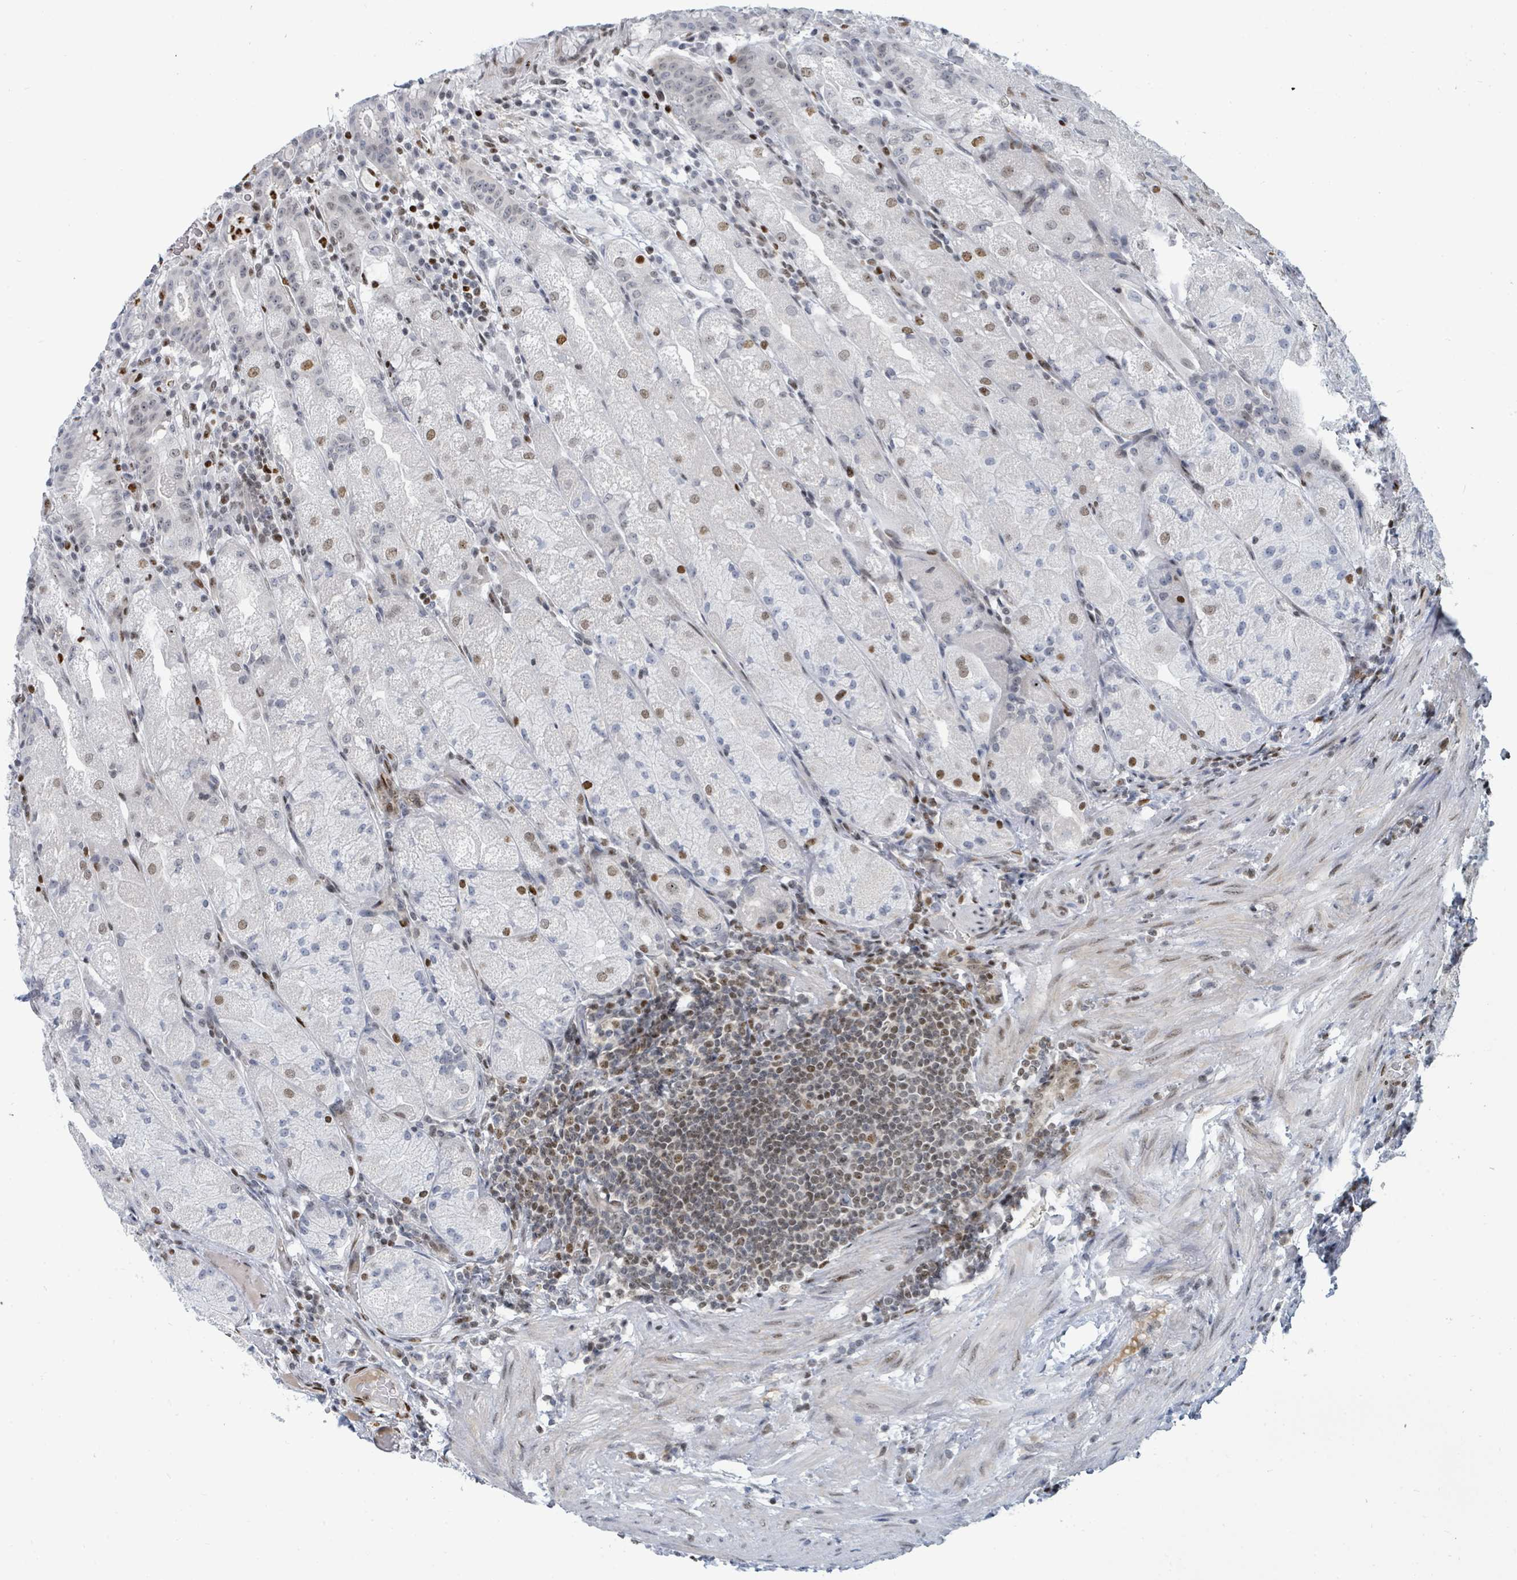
{"staining": {"intensity": "moderate", "quantity": "<25%", "location": "nuclear"}, "tissue": "stomach", "cell_type": "Glandular cells", "image_type": "normal", "snomed": [{"axis": "morphology", "description": "Normal tissue, NOS"}, {"axis": "topography", "description": "Stomach, upper"}], "caption": "Immunohistochemistry histopathology image of benign stomach: stomach stained using IHC reveals low levels of moderate protein expression localized specifically in the nuclear of glandular cells, appearing as a nuclear brown color.", "gene": "SUMO2", "patient": {"sex": "male", "age": 52}}